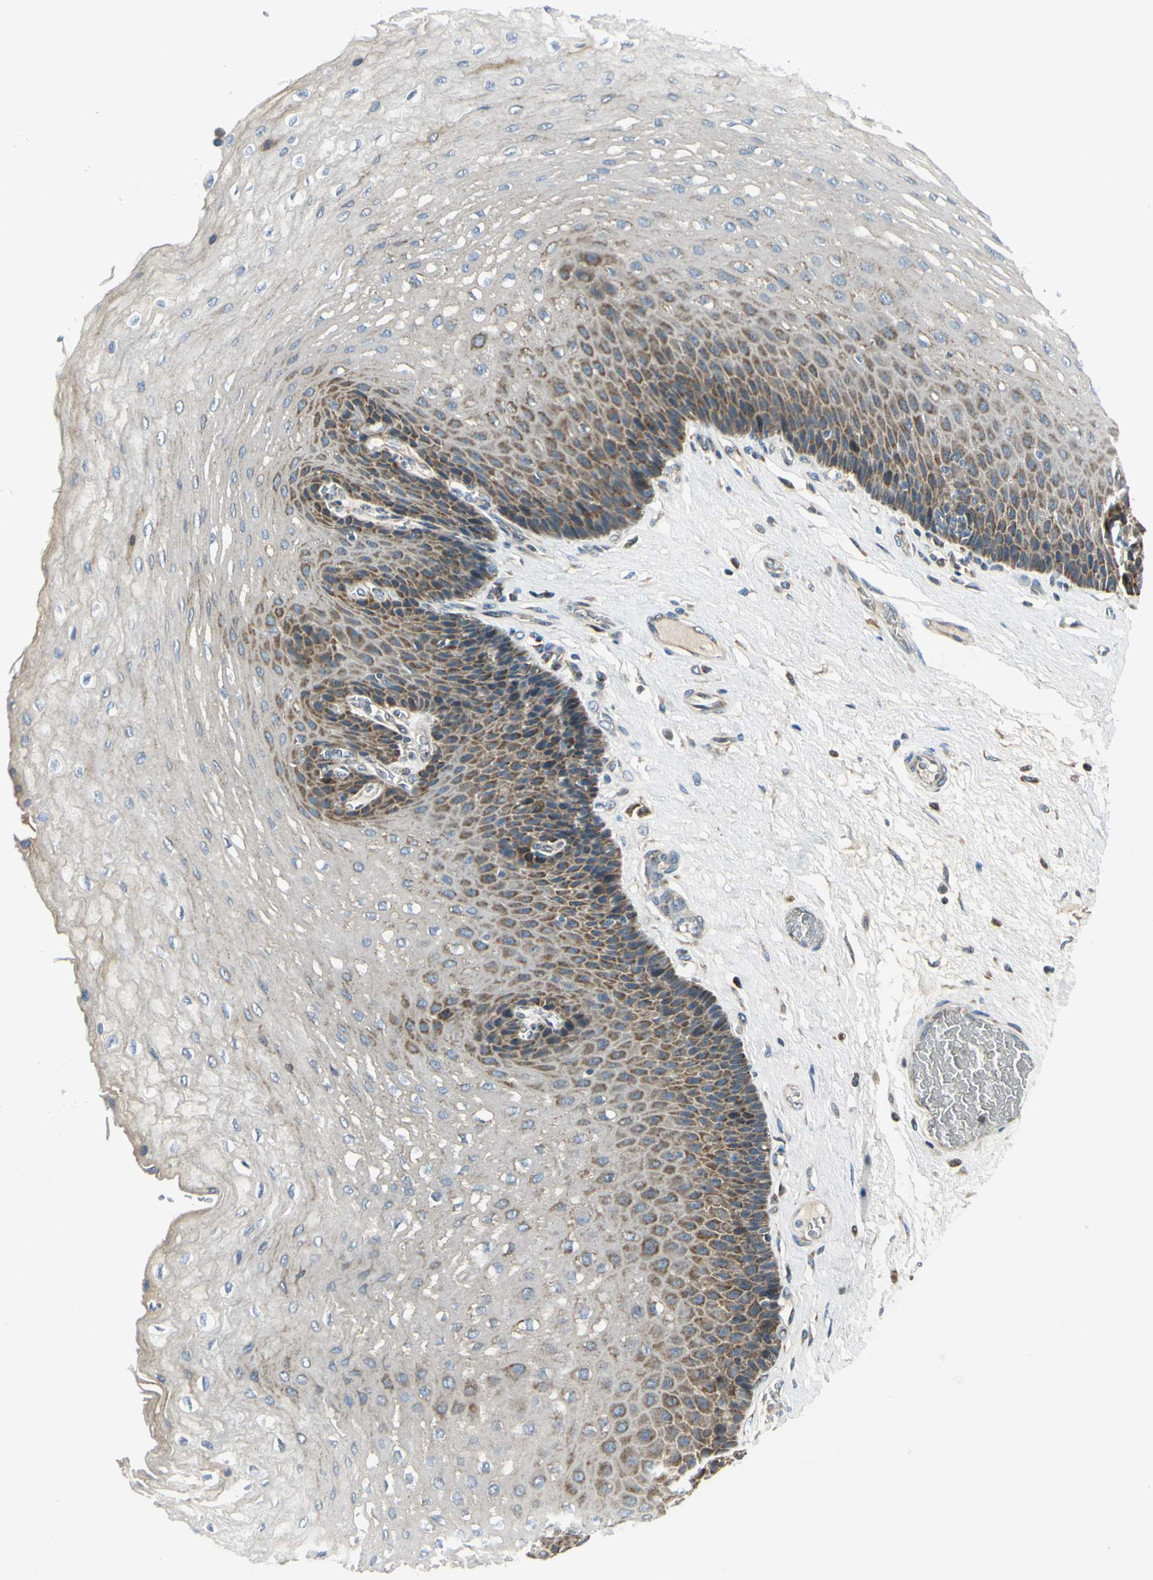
{"staining": {"intensity": "moderate", "quantity": "25%-75%", "location": "cytoplasmic/membranous"}, "tissue": "esophagus", "cell_type": "Squamous epithelial cells", "image_type": "normal", "snomed": [{"axis": "morphology", "description": "Normal tissue, NOS"}, {"axis": "topography", "description": "Esophagus"}], "caption": "An immunohistochemistry image of normal tissue is shown. Protein staining in brown highlights moderate cytoplasmic/membranous positivity in esophagus within squamous epithelial cells.", "gene": "NPHP3", "patient": {"sex": "female", "age": 72}}